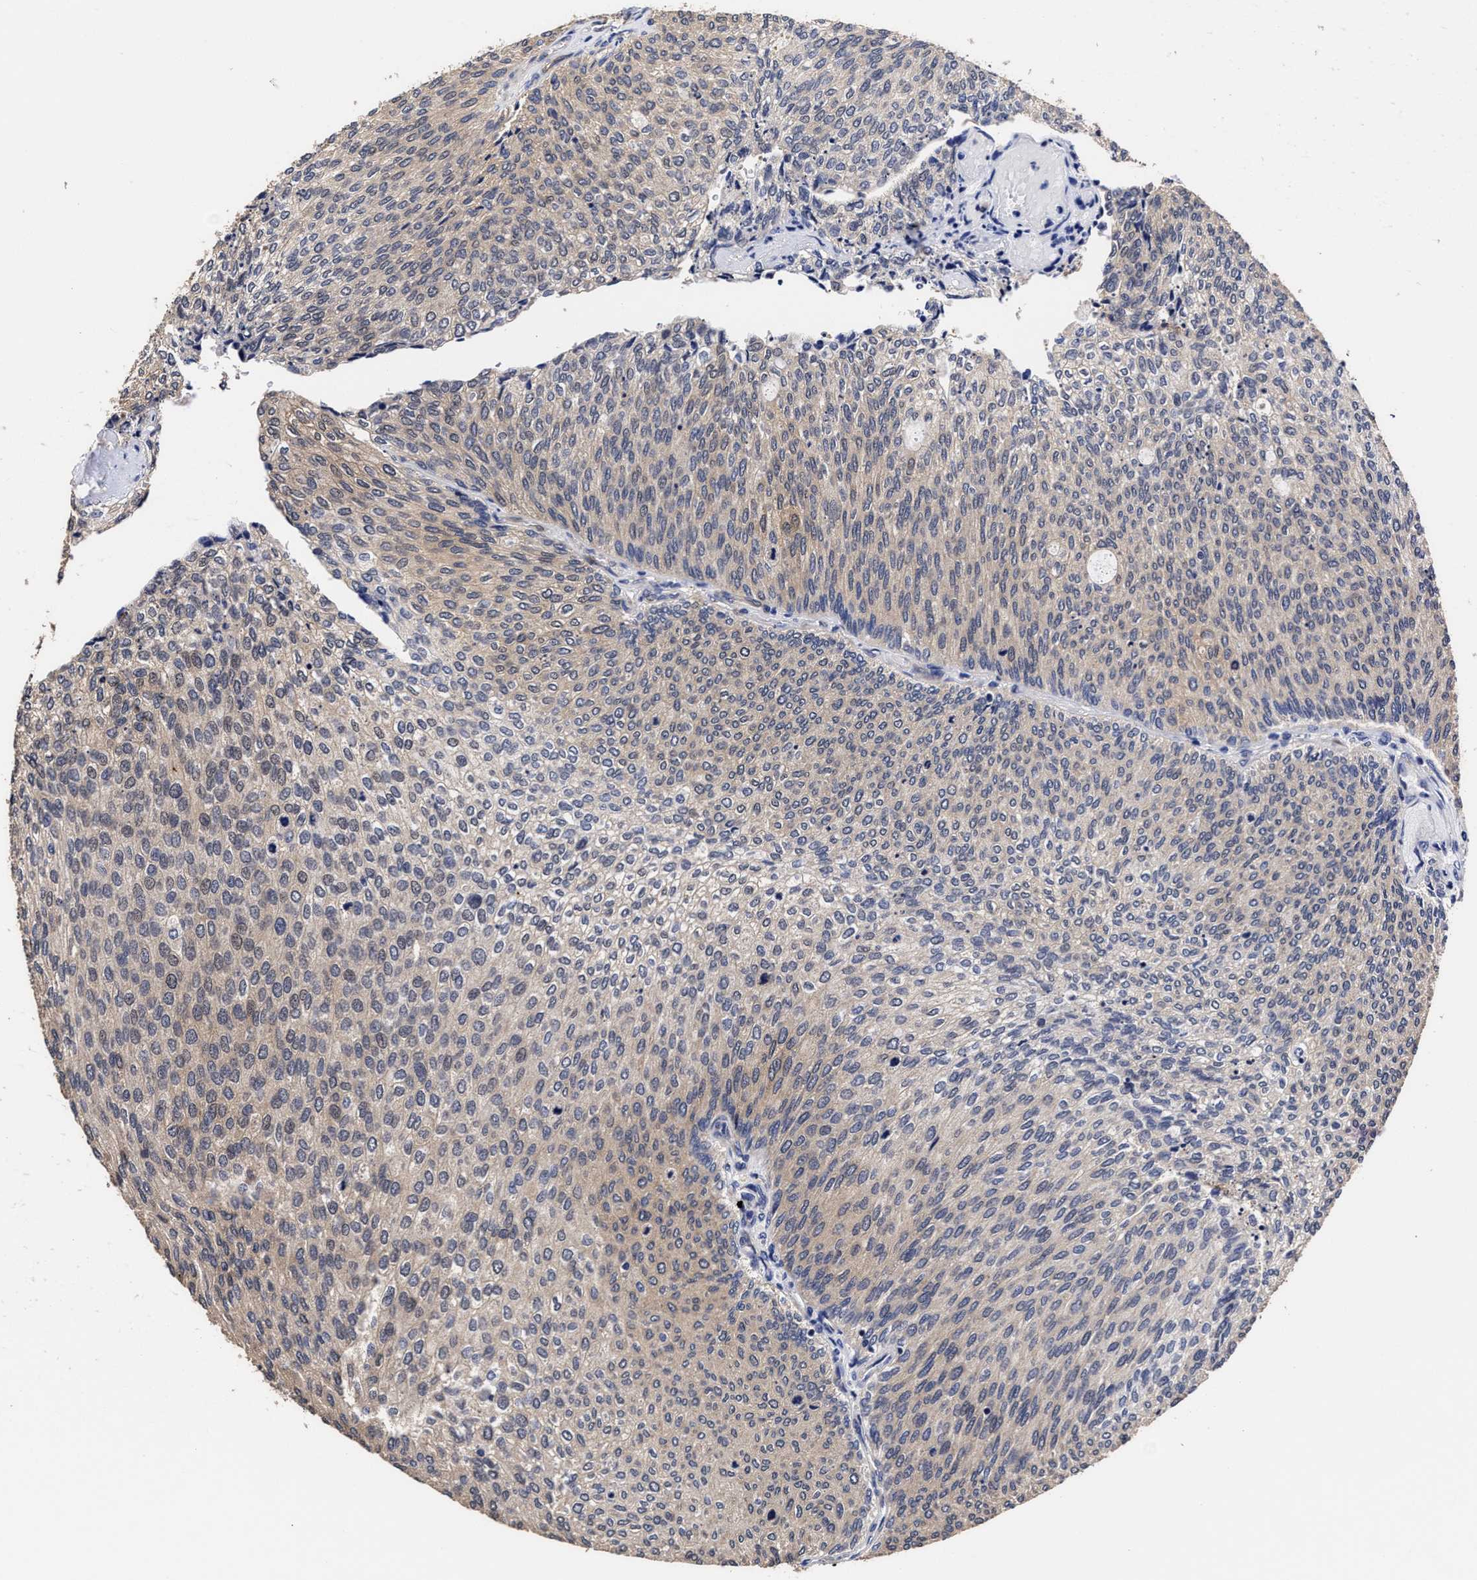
{"staining": {"intensity": "moderate", "quantity": "25%-75%", "location": "cytoplasmic/membranous"}, "tissue": "urothelial cancer", "cell_type": "Tumor cells", "image_type": "cancer", "snomed": [{"axis": "morphology", "description": "Urothelial carcinoma, Low grade"}, {"axis": "topography", "description": "Urinary bladder"}], "caption": "Immunohistochemistry (IHC) image of neoplastic tissue: human low-grade urothelial carcinoma stained using IHC demonstrates medium levels of moderate protein expression localized specifically in the cytoplasmic/membranous of tumor cells, appearing as a cytoplasmic/membranous brown color.", "gene": "SOCS5", "patient": {"sex": "female", "age": 79}}